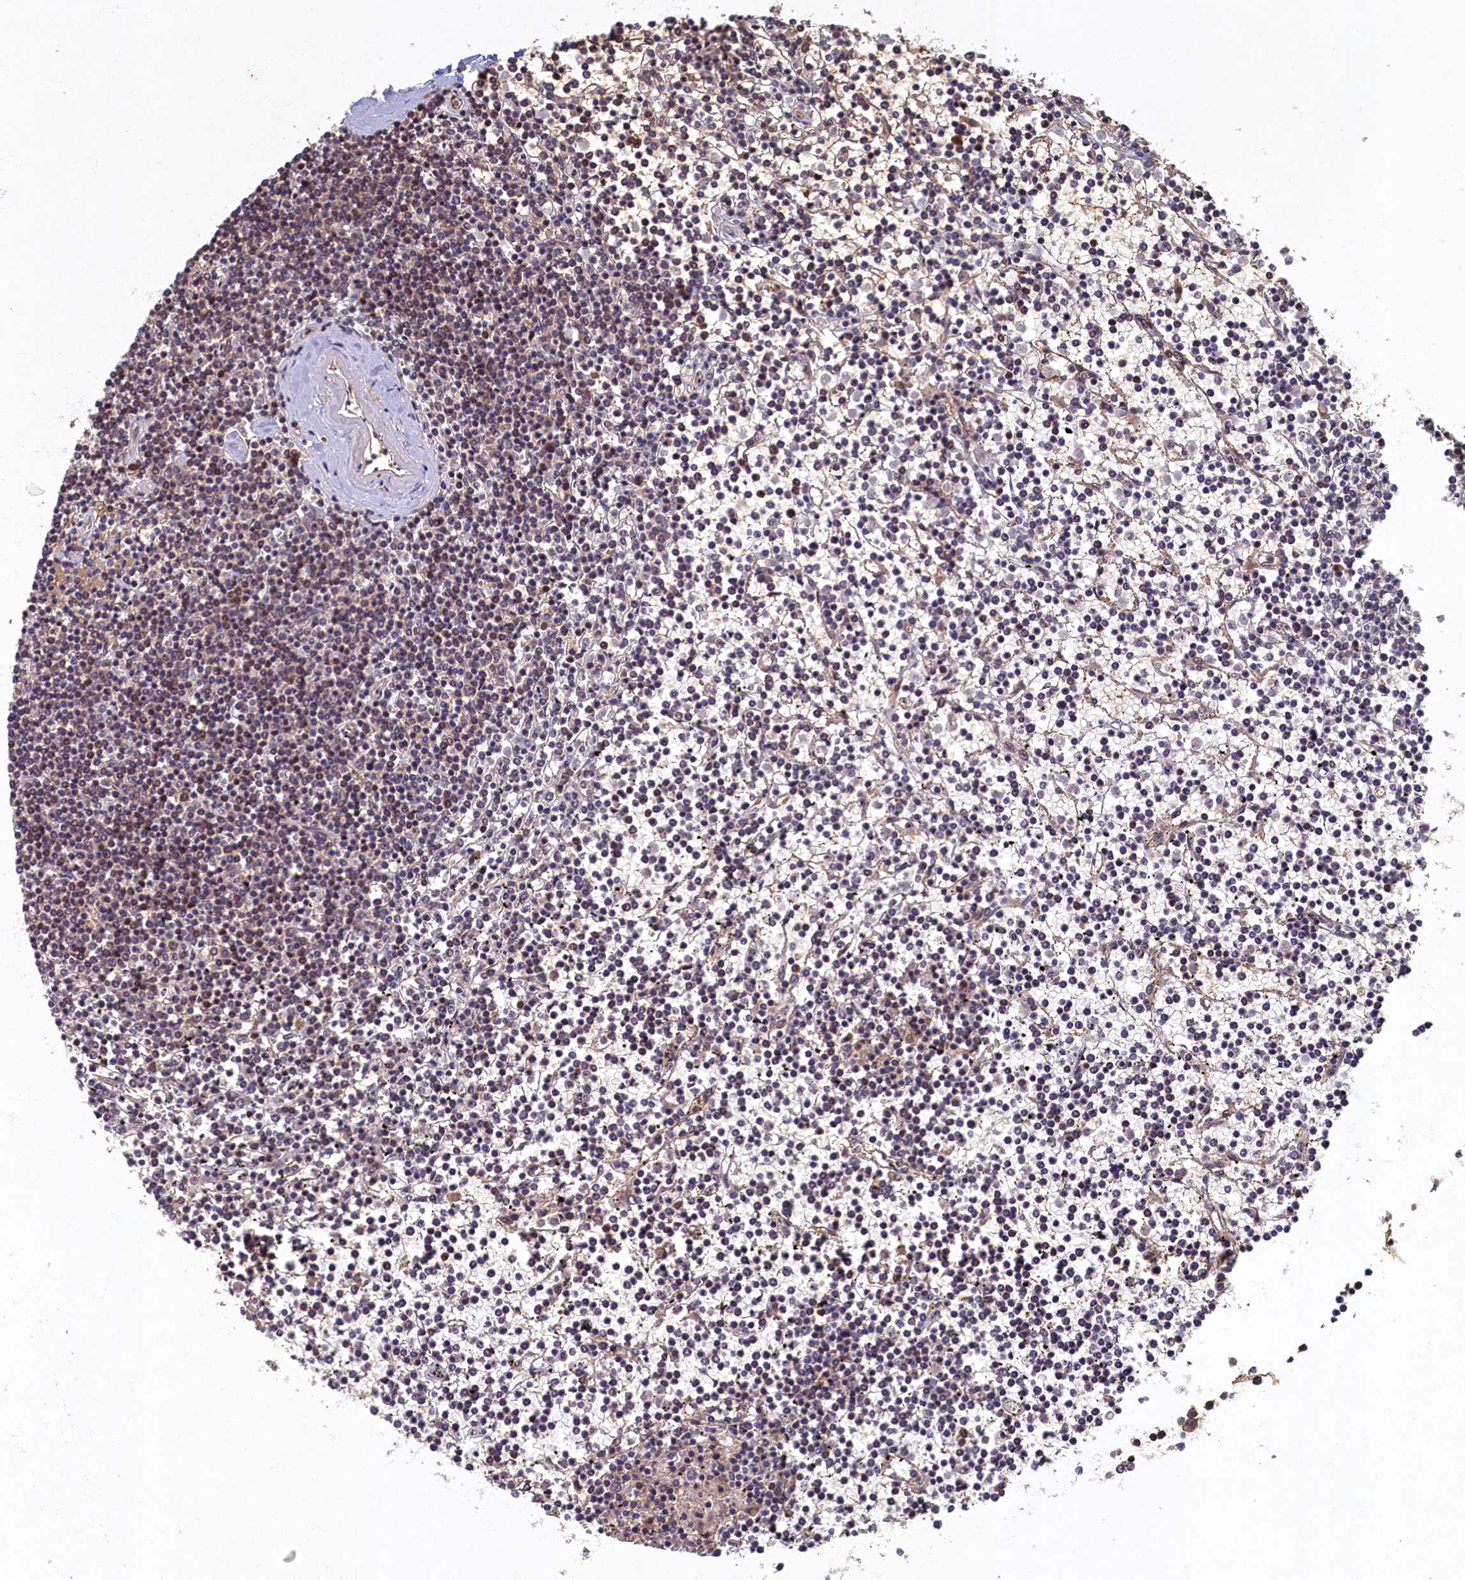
{"staining": {"intensity": "negative", "quantity": "none", "location": "none"}, "tissue": "lymphoma", "cell_type": "Tumor cells", "image_type": "cancer", "snomed": [{"axis": "morphology", "description": "Malignant lymphoma, non-Hodgkin's type, Low grade"}, {"axis": "topography", "description": "Spleen"}], "caption": "This is a photomicrograph of immunohistochemistry (IHC) staining of lymphoma, which shows no positivity in tumor cells.", "gene": "LCMT2", "patient": {"sex": "female", "age": 19}}